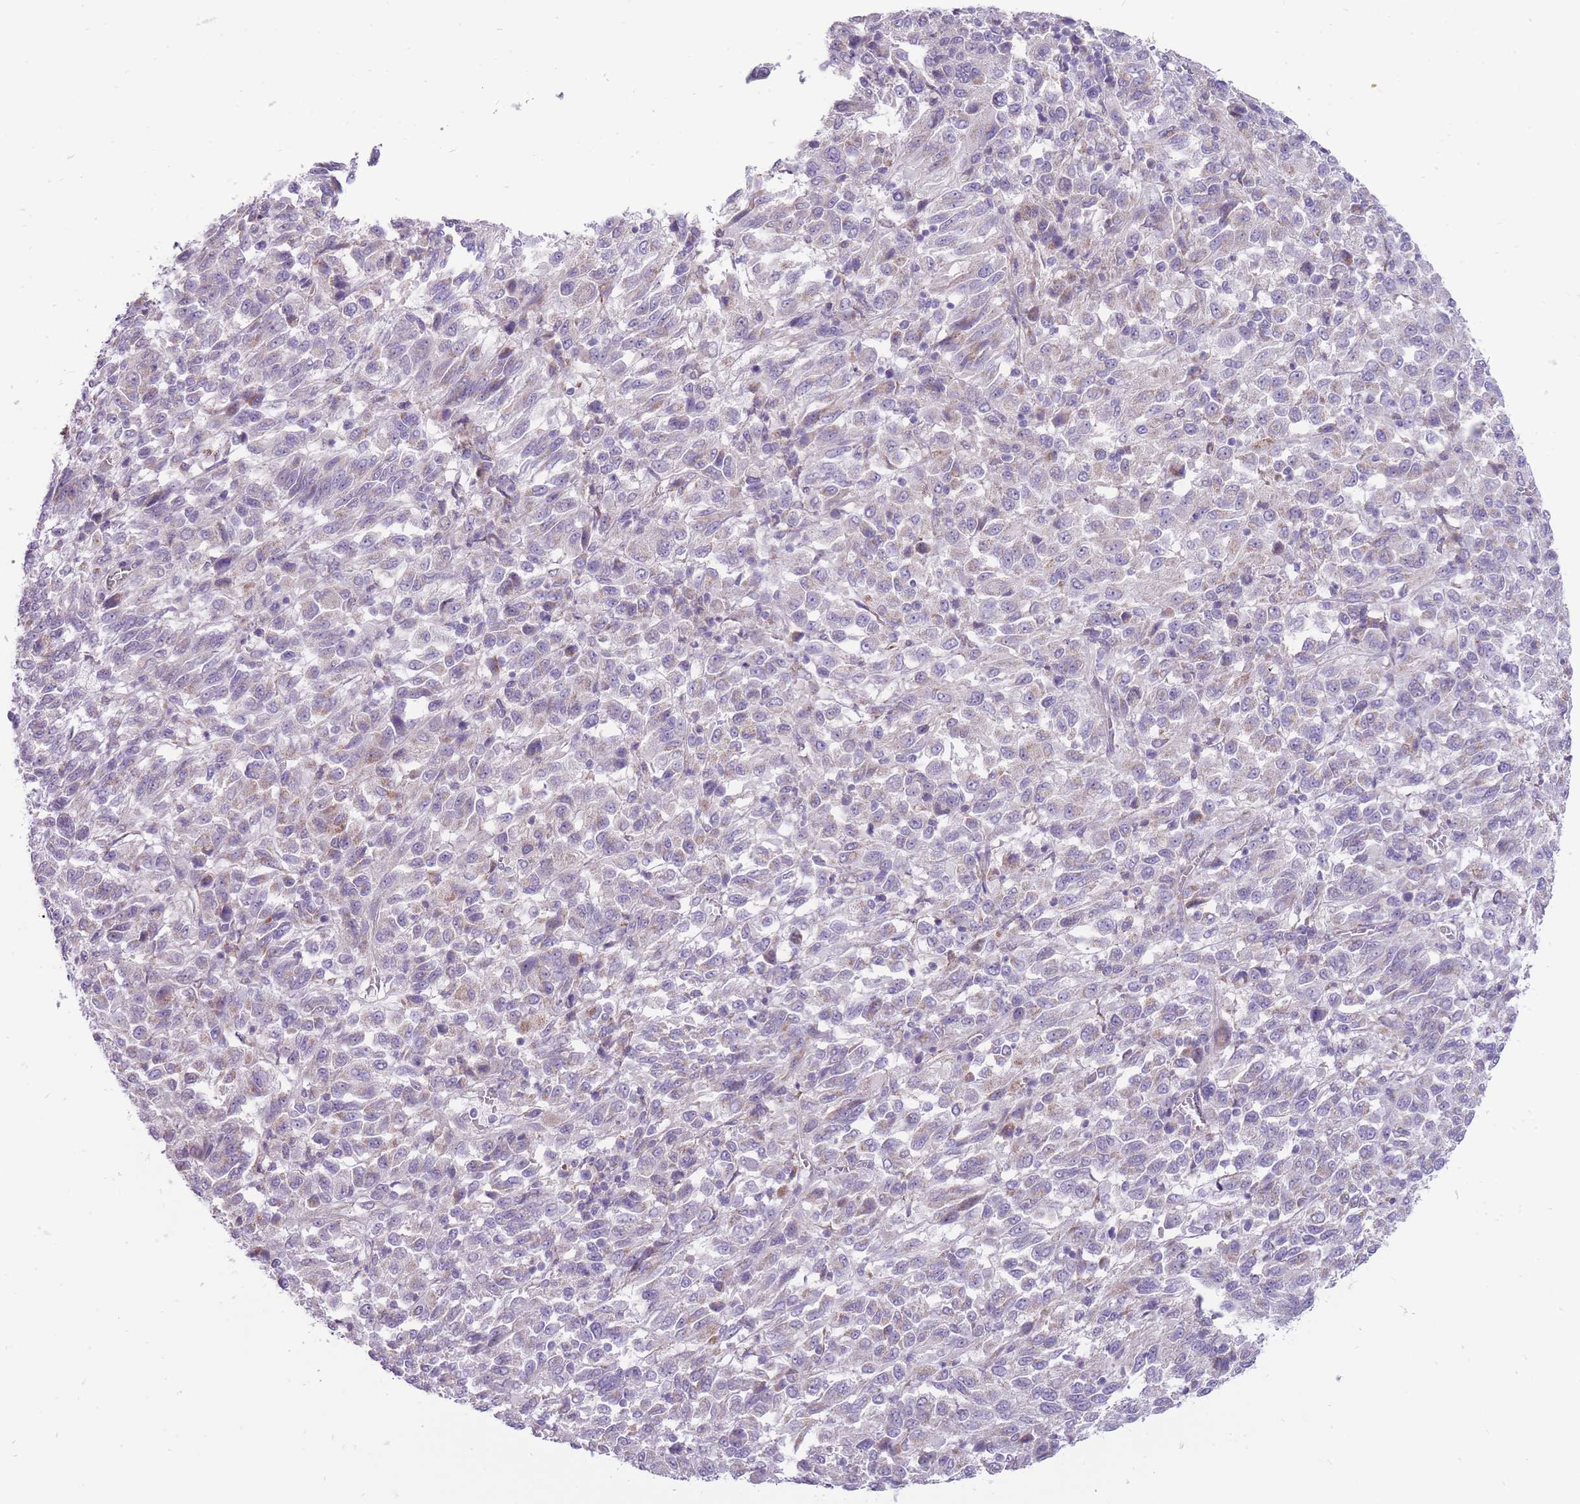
{"staining": {"intensity": "negative", "quantity": "none", "location": "none"}, "tissue": "melanoma", "cell_type": "Tumor cells", "image_type": "cancer", "snomed": [{"axis": "morphology", "description": "Malignant melanoma, Metastatic site"}, {"axis": "topography", "description": "Lung"}], "caption": "The image demonstrates no staining of tumor cells in melanoma.", "gene": "ERICH4", "patient": {"sex": "male", "age": 64}}